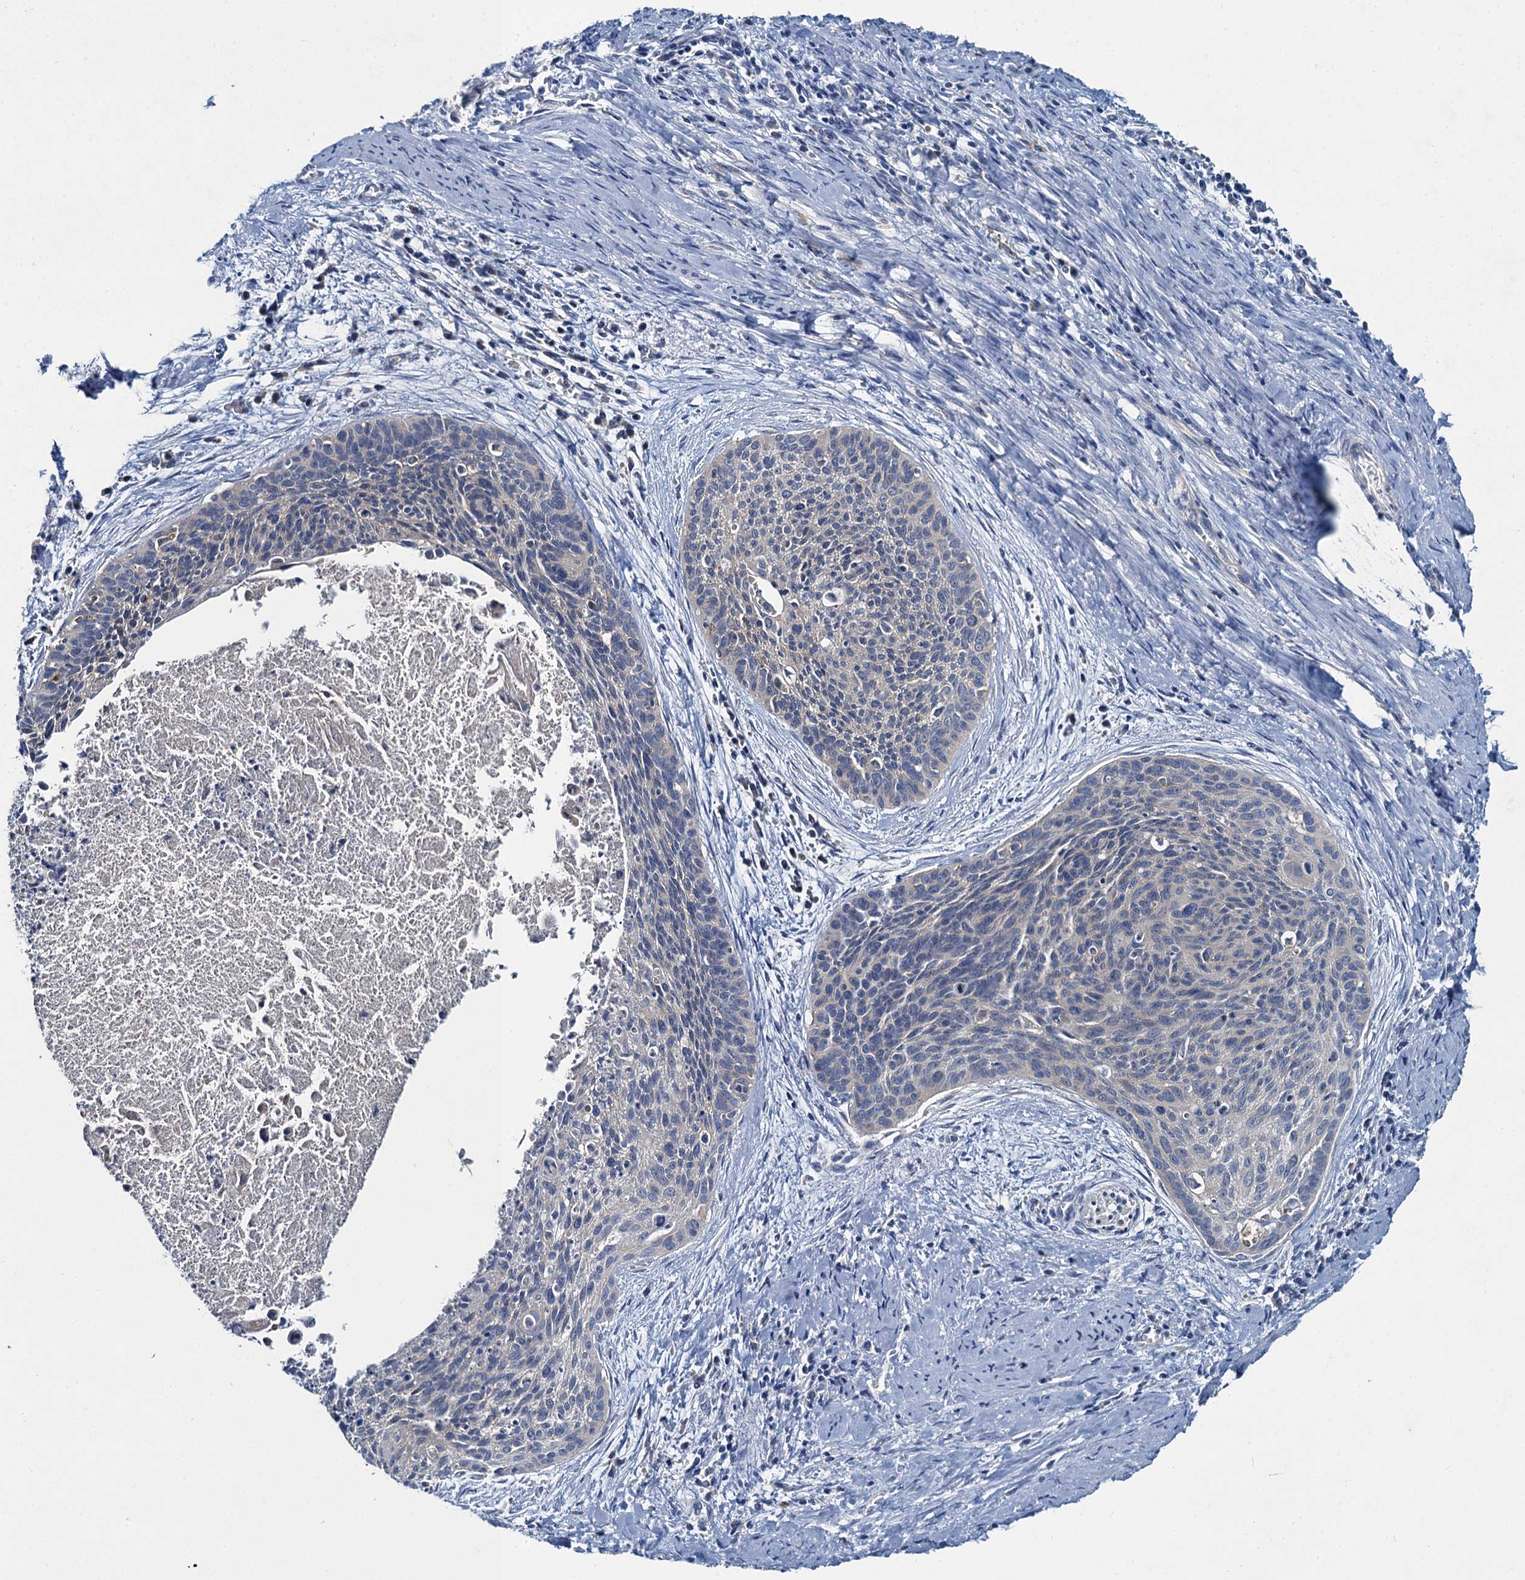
{"staining": {"intensity": "negative", "quantity": "none", "location": "none"}, "tissue": "cervical cancer", "cell_type": "Tumor cells", "image_type": "cancer", "snomed": [{"axis": "morphology", "description": "Squamous cell carcinoma, NOS"}, {"axis": "topography", "description": "Cervix"}], "caption": "DAB immunohistochemical staining of human cervical cancer (squamous cell carcinoma) reveals no significant expression in tumor cells. (Brightfield microscopy of DAB (3,3'-diaminobenzidine) immunohistochemistry (IHC) at high magnification).", "gene": "SNAP29", "patient": {"sex": "female", "age": 55}}